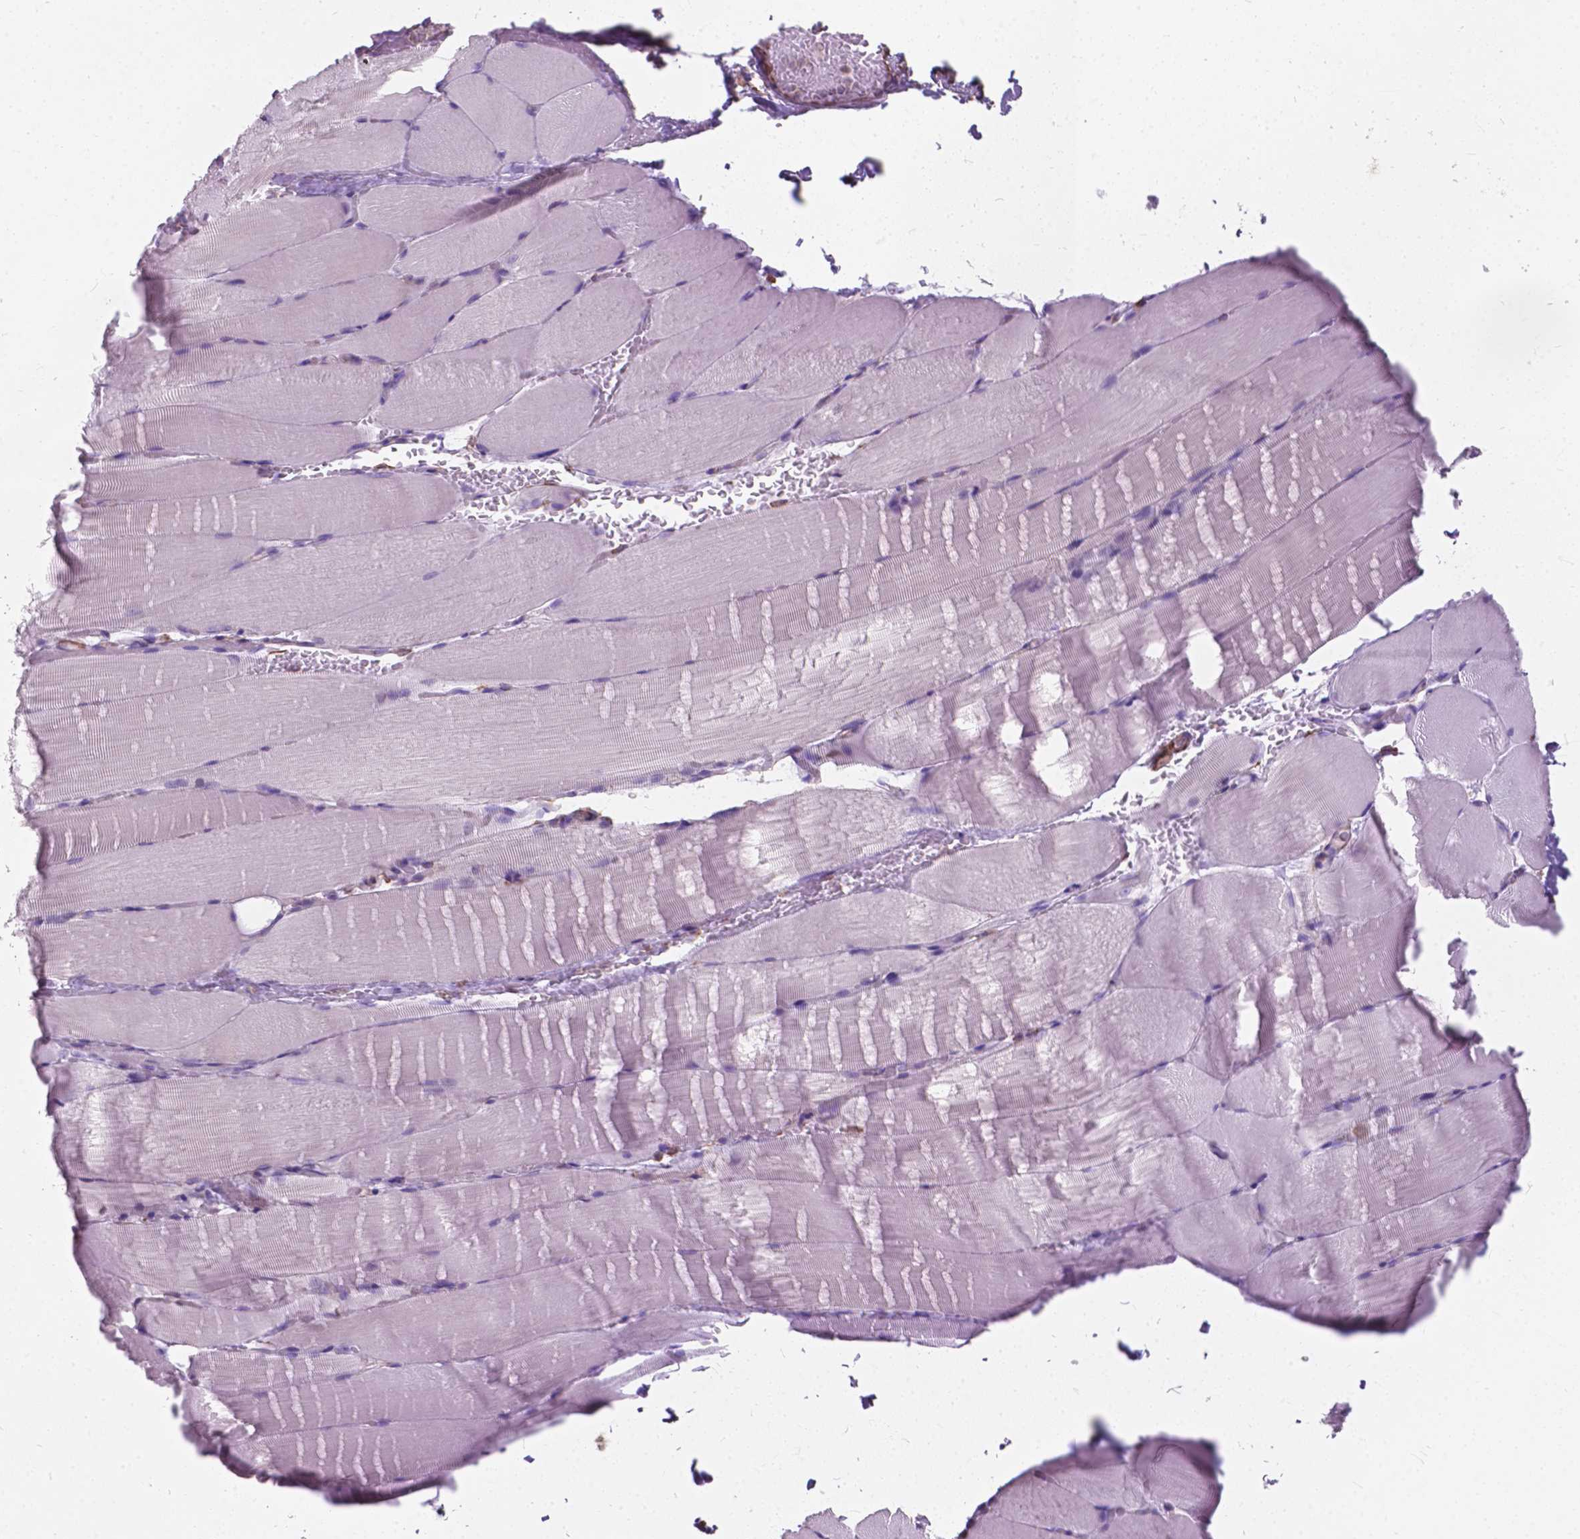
{"staining": {"intensity": "negative", "quantity": "none", "location": "none"}, "tissue": "skeletal muscle", "cell_type": "Myocytes", "image_type": "normal", "snomed": [{"axis": "morphology", "description": "Normal tissue, NOS"}, {"axis": "topography", "description": "Skeletal muscle"}], "caption": "DAB immunohistochemical staining of benign skeletal muscle shows no significant staining in myocytes.", "gene": "AMOT", "patient": {"sex": "female", "age": 37}}